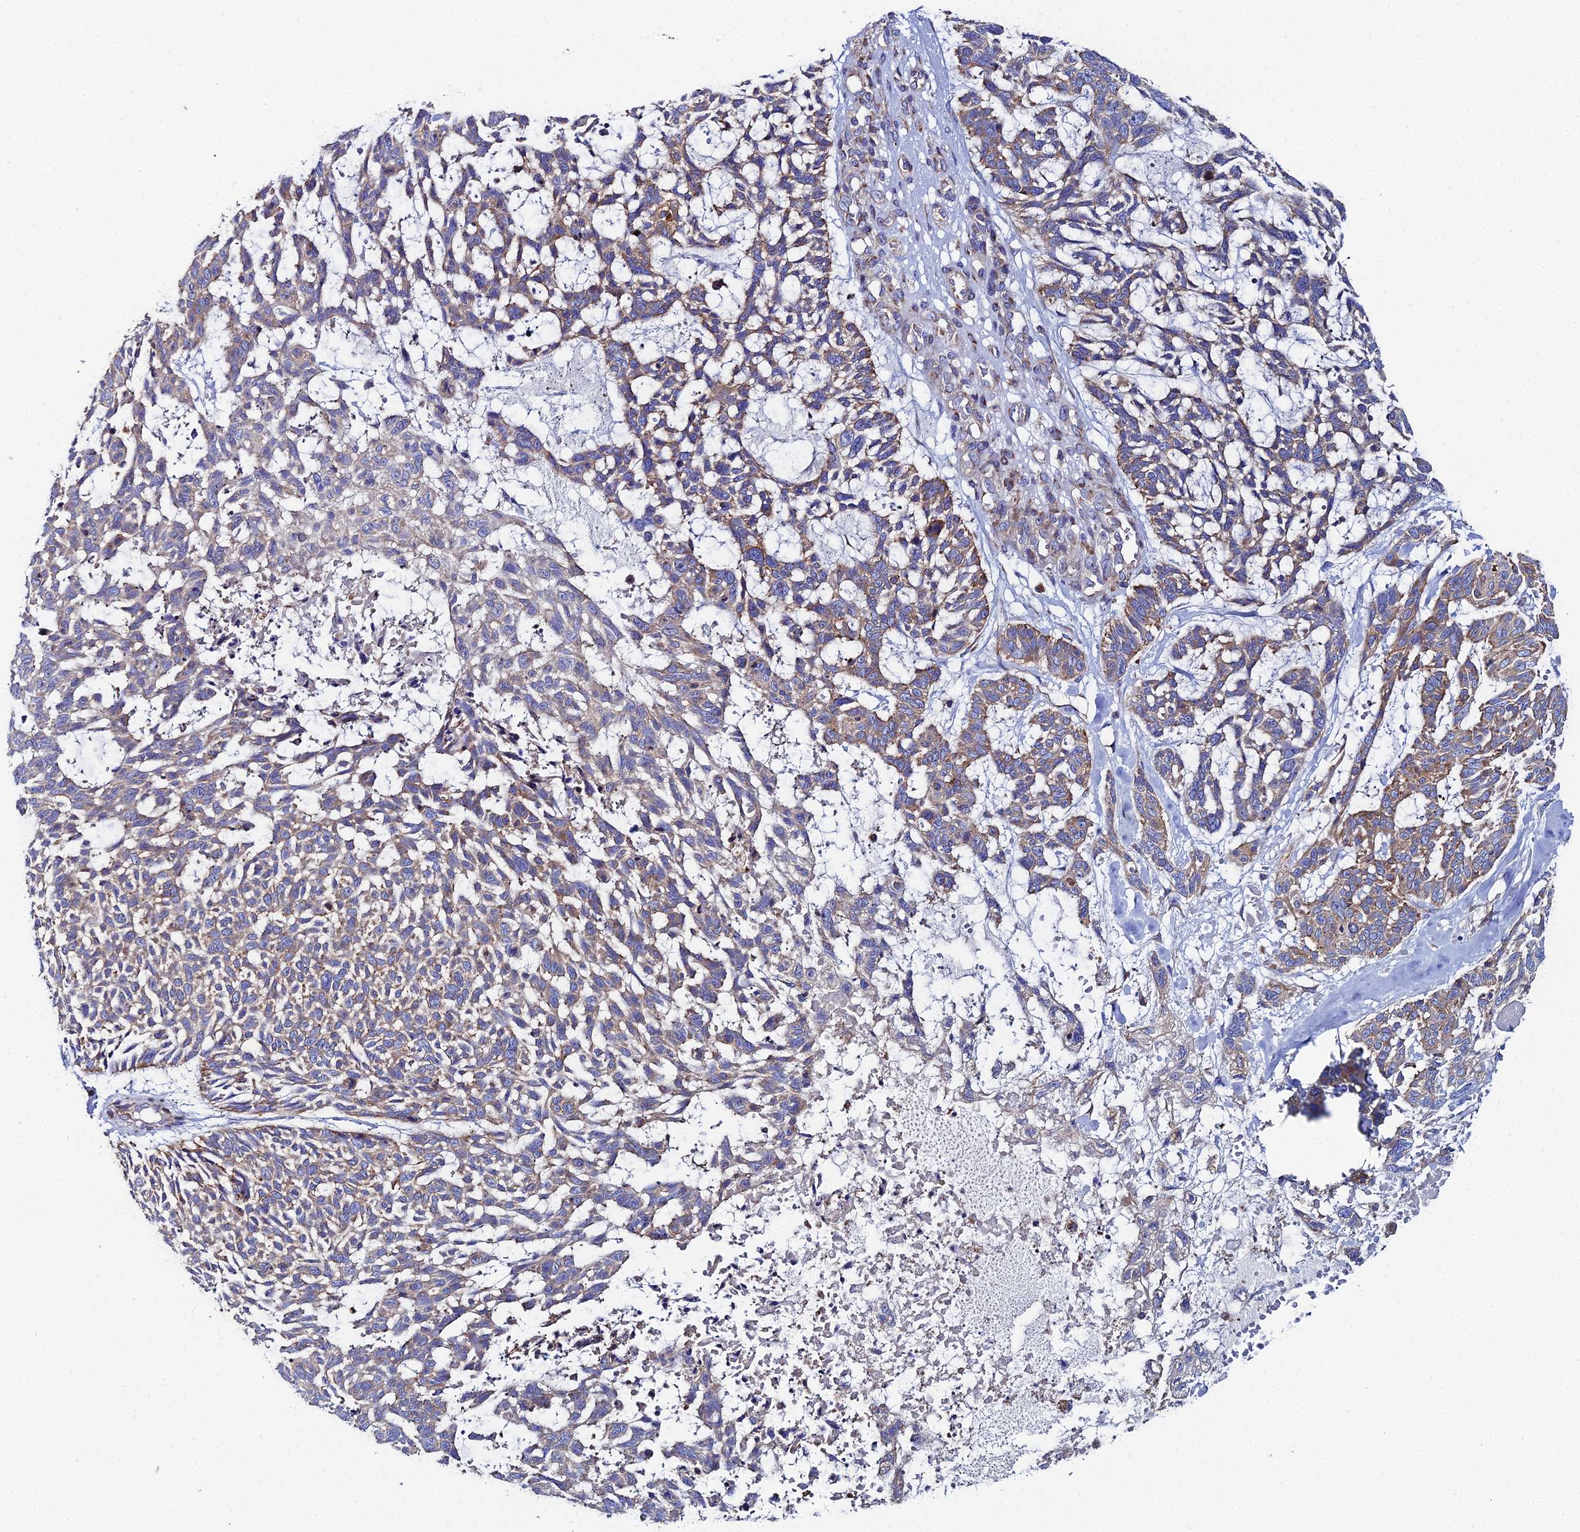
{"staining": {"intensity": "moderate", "quantity": "25%-75%", "location": "cytoplasmic/membranous"}, "tissue": "skin cancer", "cell_type": "Tumor cells", "image_type": "cancer", "snomed": [{"axis": "morphology", "description": "Basal cell carcinoma"}, {"axis": "topography", "description": "Skin"}], "caption": "IHC staining of skin cancer (basal cell carcinoma), which exhibits medium levels of moderate cytoplasmic/membranous staining in about 25%-75% of tumor cells indicating moderate cytoplasmic/membranous protein staining. The staining was performed using DAB (brown) for protein detection and nuclei were counterstained in hematoxylin (blue).", "gene": "CLCN3", "patient": {"sex": "male", "age": 88}}